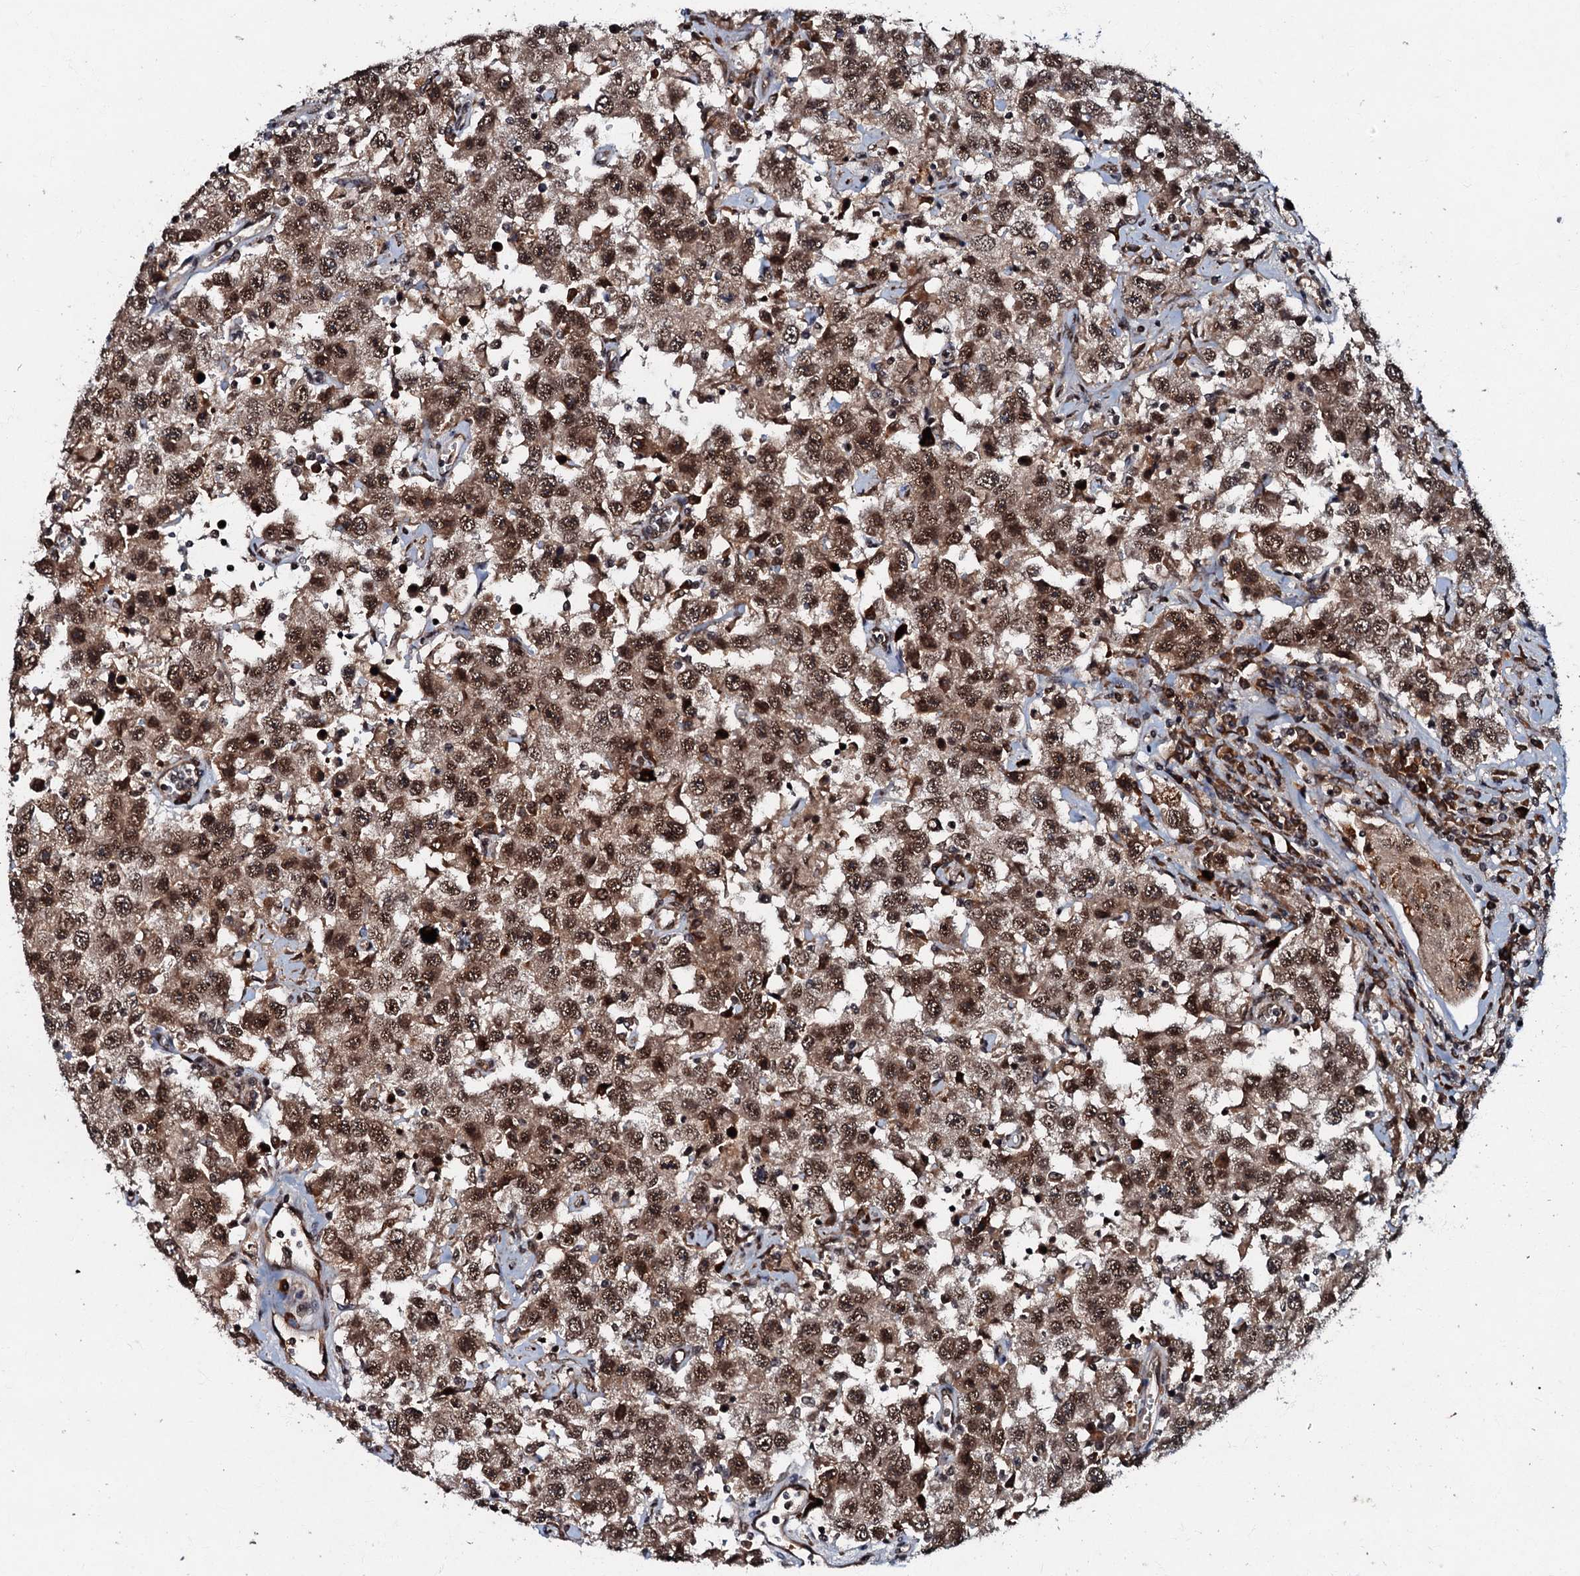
{"staining": {"intensity": "moderate", "quantity": ">75%", "location": "cytoplasmic/membranous,nuclear"}, "tissue": "testis cancer", "cell_type": "Tumor cells", "image_type": "cancer", "snomed": [{"axis": "morphology", "description": "Seminoma, NOS"}, {"axis": "topography", "description": "Testis"}], "caption": "An IHC image of neoplastic tissue is shown. Protein staining in brown highlights moderate cytoplasmic/membranous and nuclear positivity in testis seminoma within tumor cells.", "gene": "C18orf32", "patient": {"sex": "male", "age": 41}}